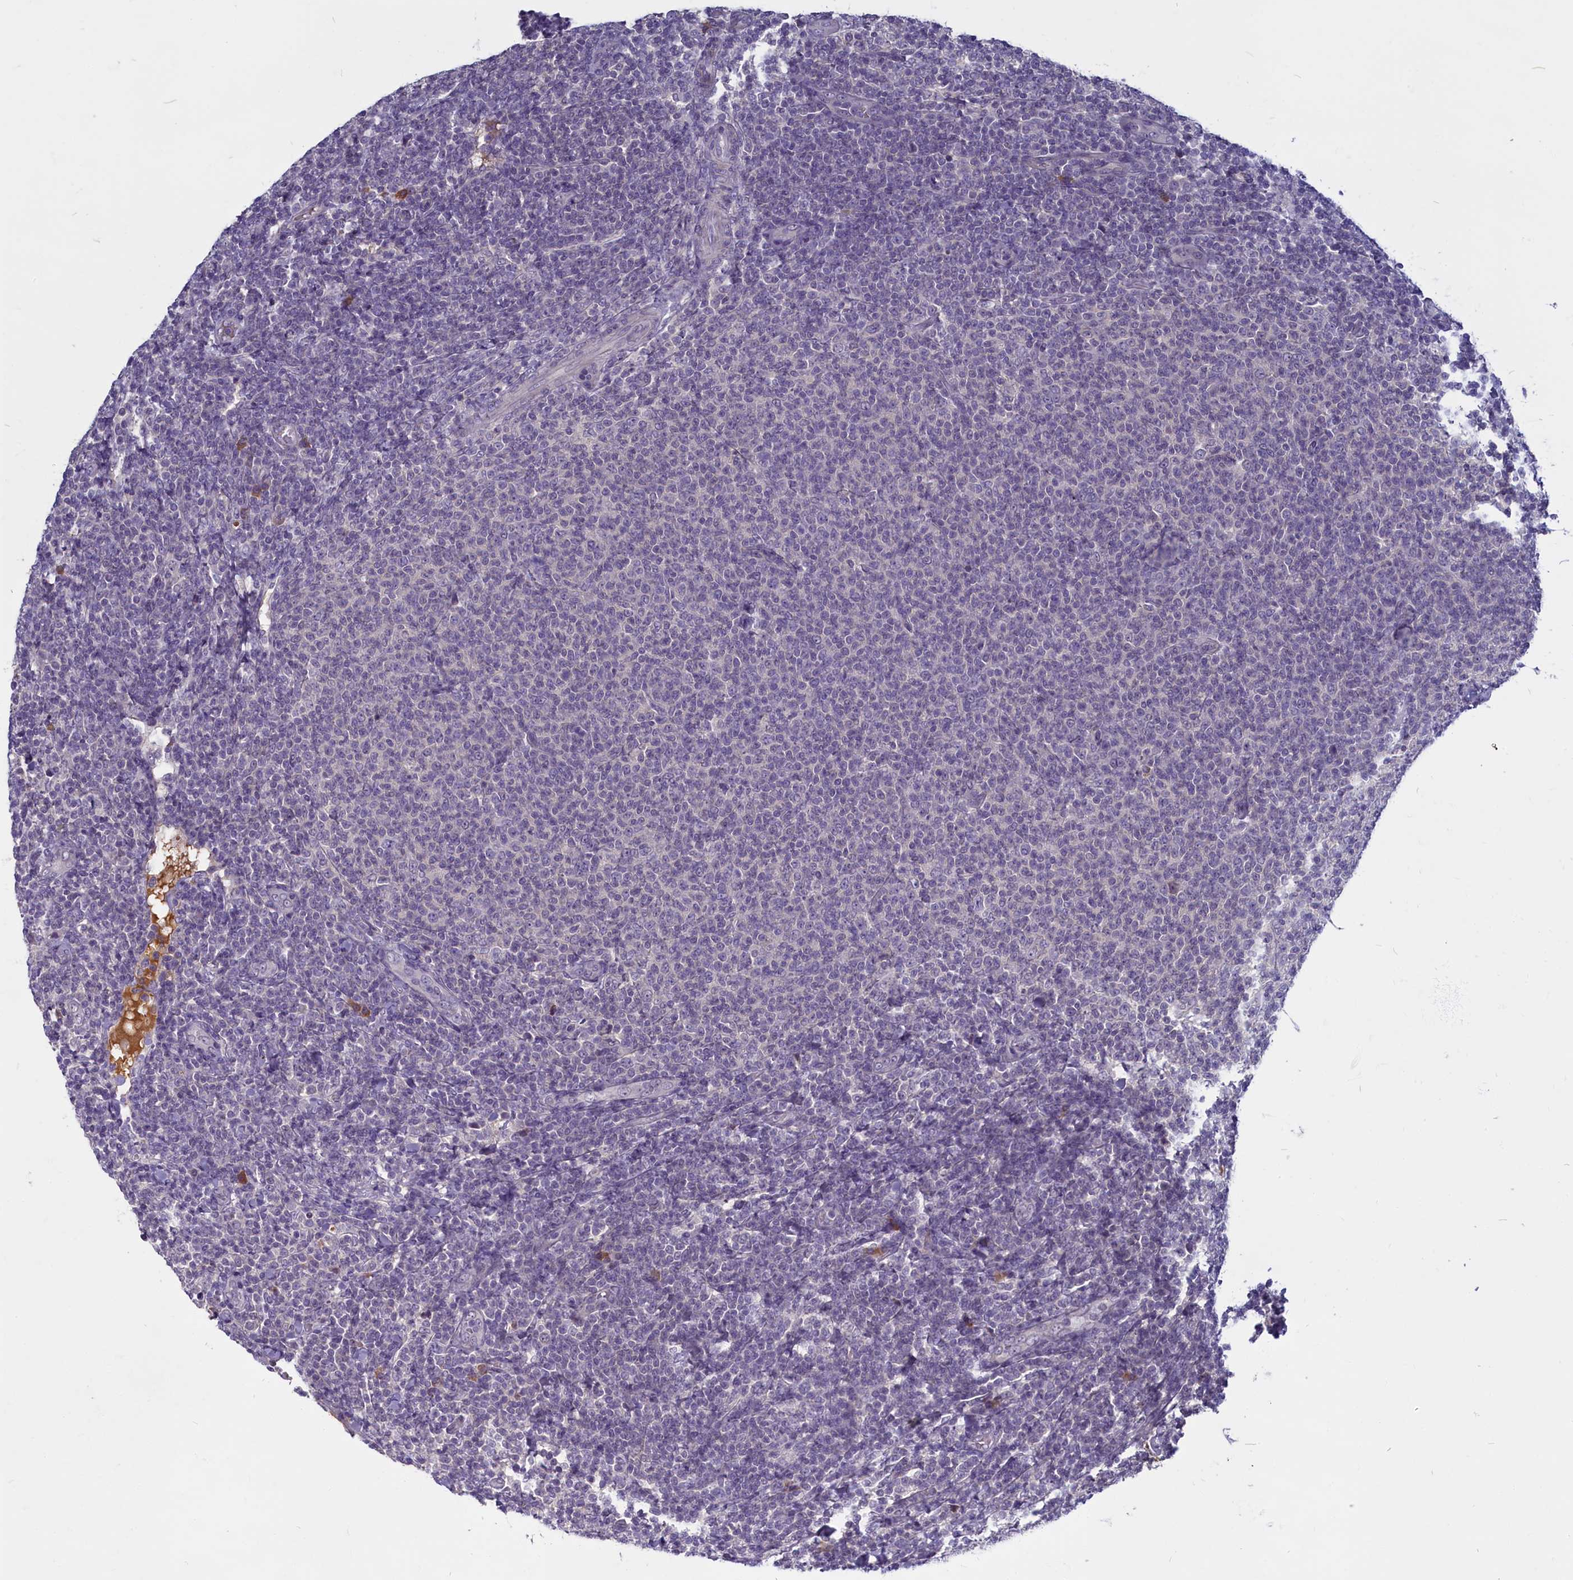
{"staining": {"intensity": "negative", "quantity": "none", "location": "none"}, "tissue": "lymphoma", "cell_type": "Tumor cells", "image_type": "cancer", "snomed": [{"axis": "morphology", "description": "Malignant lymphoma, non-Hodgkin's type, Low grade"}, {"axis": "topography", "description": "Lymph node"}], "caption": "The photomicrograph shows no staining of tumor cells in lymphoma. (Stains: DAB immunohistochemistry with hematoxylin counter stain, Microscopy: brightfield microscopy at high magnification).", "gene": "SV2C", "patient": {"sex": "male", "age": 66}}